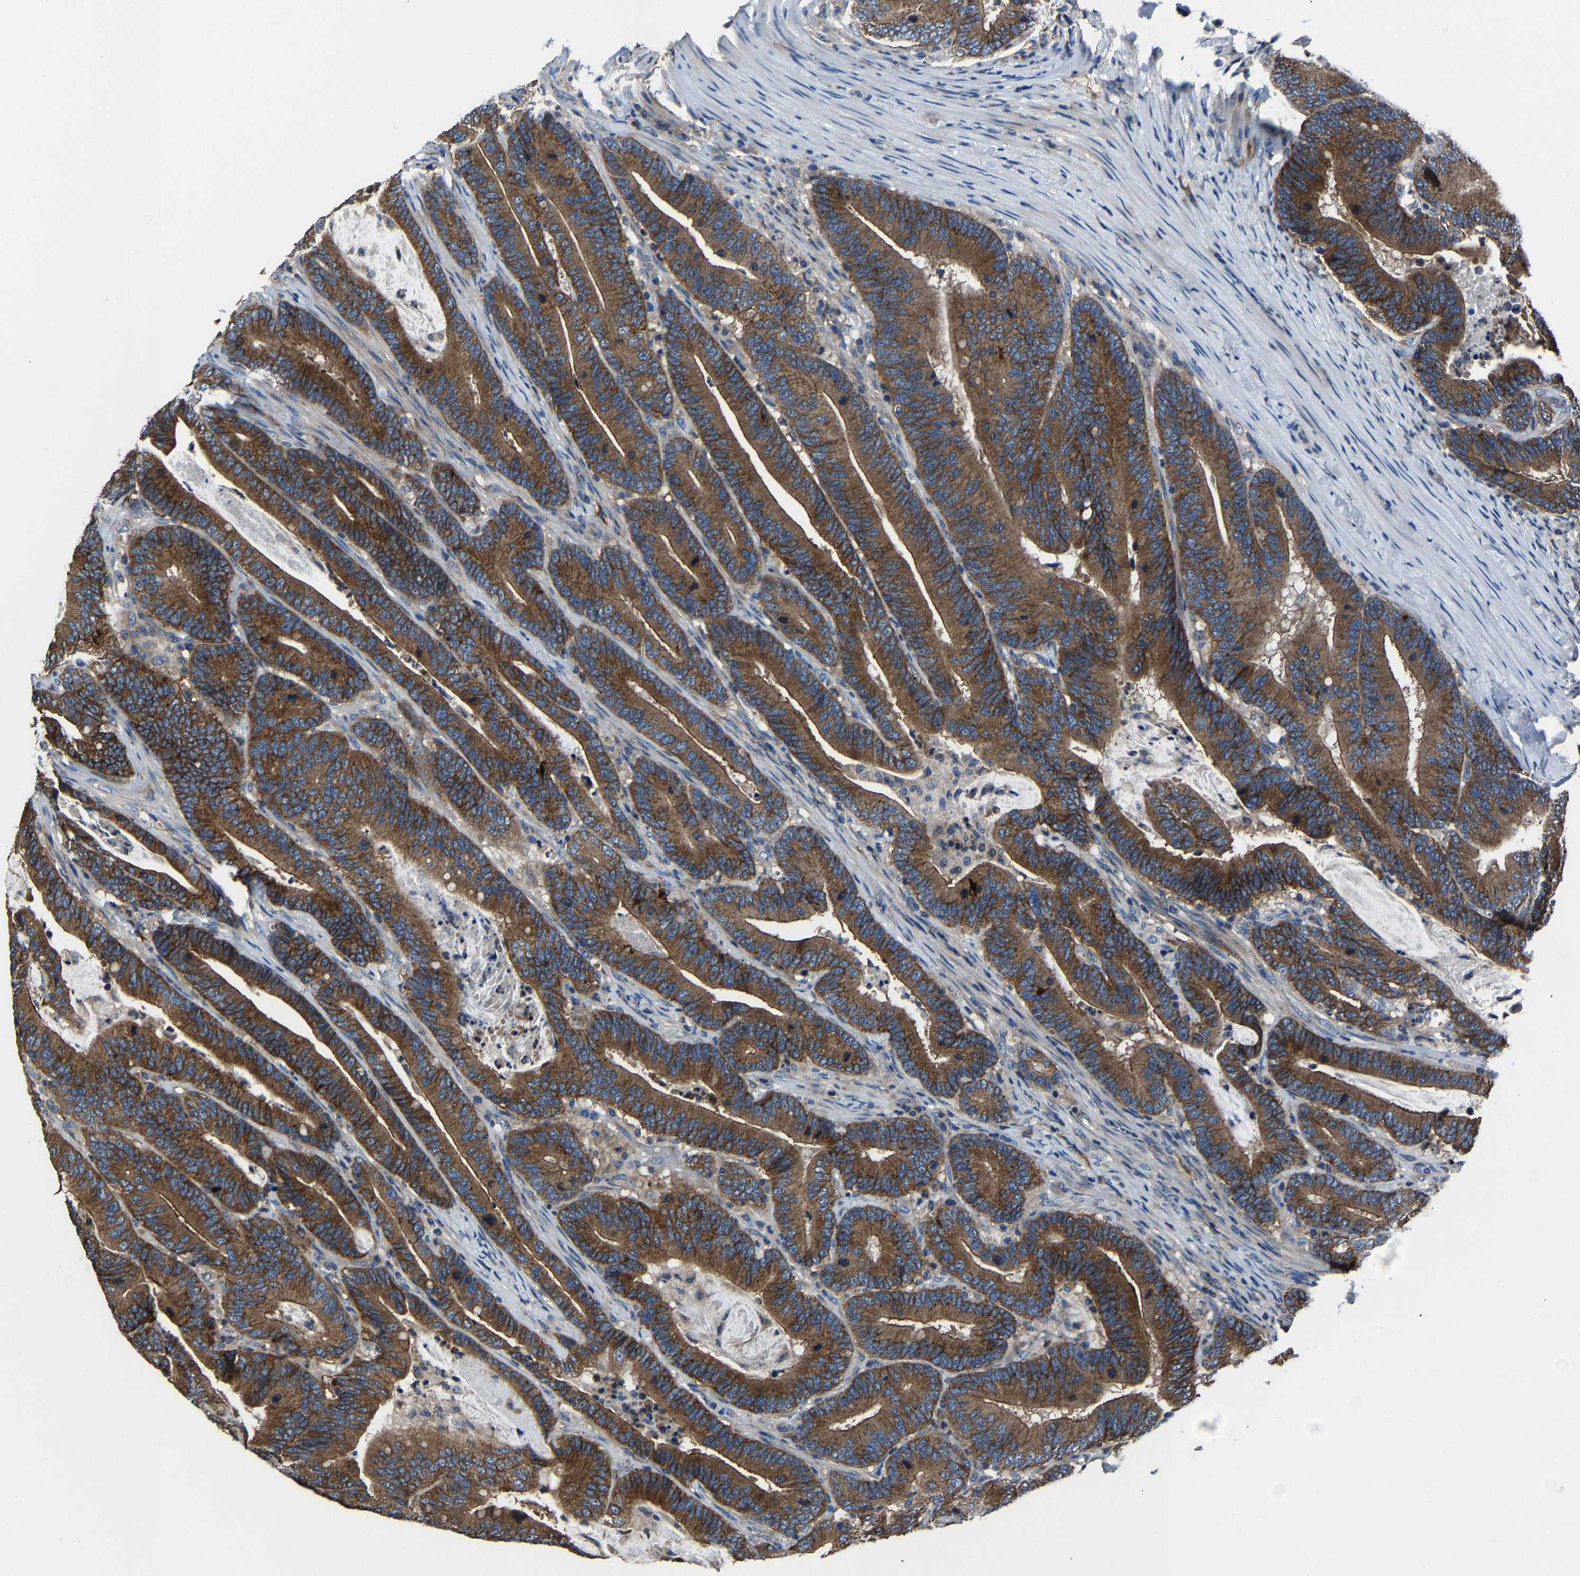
{"staining": {"intensity": "strong", "quantity": ">75%", "location": "cytoplasmic/membranous"}, "tissue": "colorectal cancer", "cell_type": "Tumor cells", "image_type": "cancer", "snomed": [{"axis": "morphology", "description": "Adenocarcinoma, NOS"}, {"axis": "topography", "description": "Colon"}], "caption": "Protein expression by immunohistochemistry displays strong cytoplasmic/membranous expression in approximately >75% of tumor cells in colorectal adenocarcinoma.", "gene": "KIAA1958", "patient": {"sex": "female", "age": 66}}